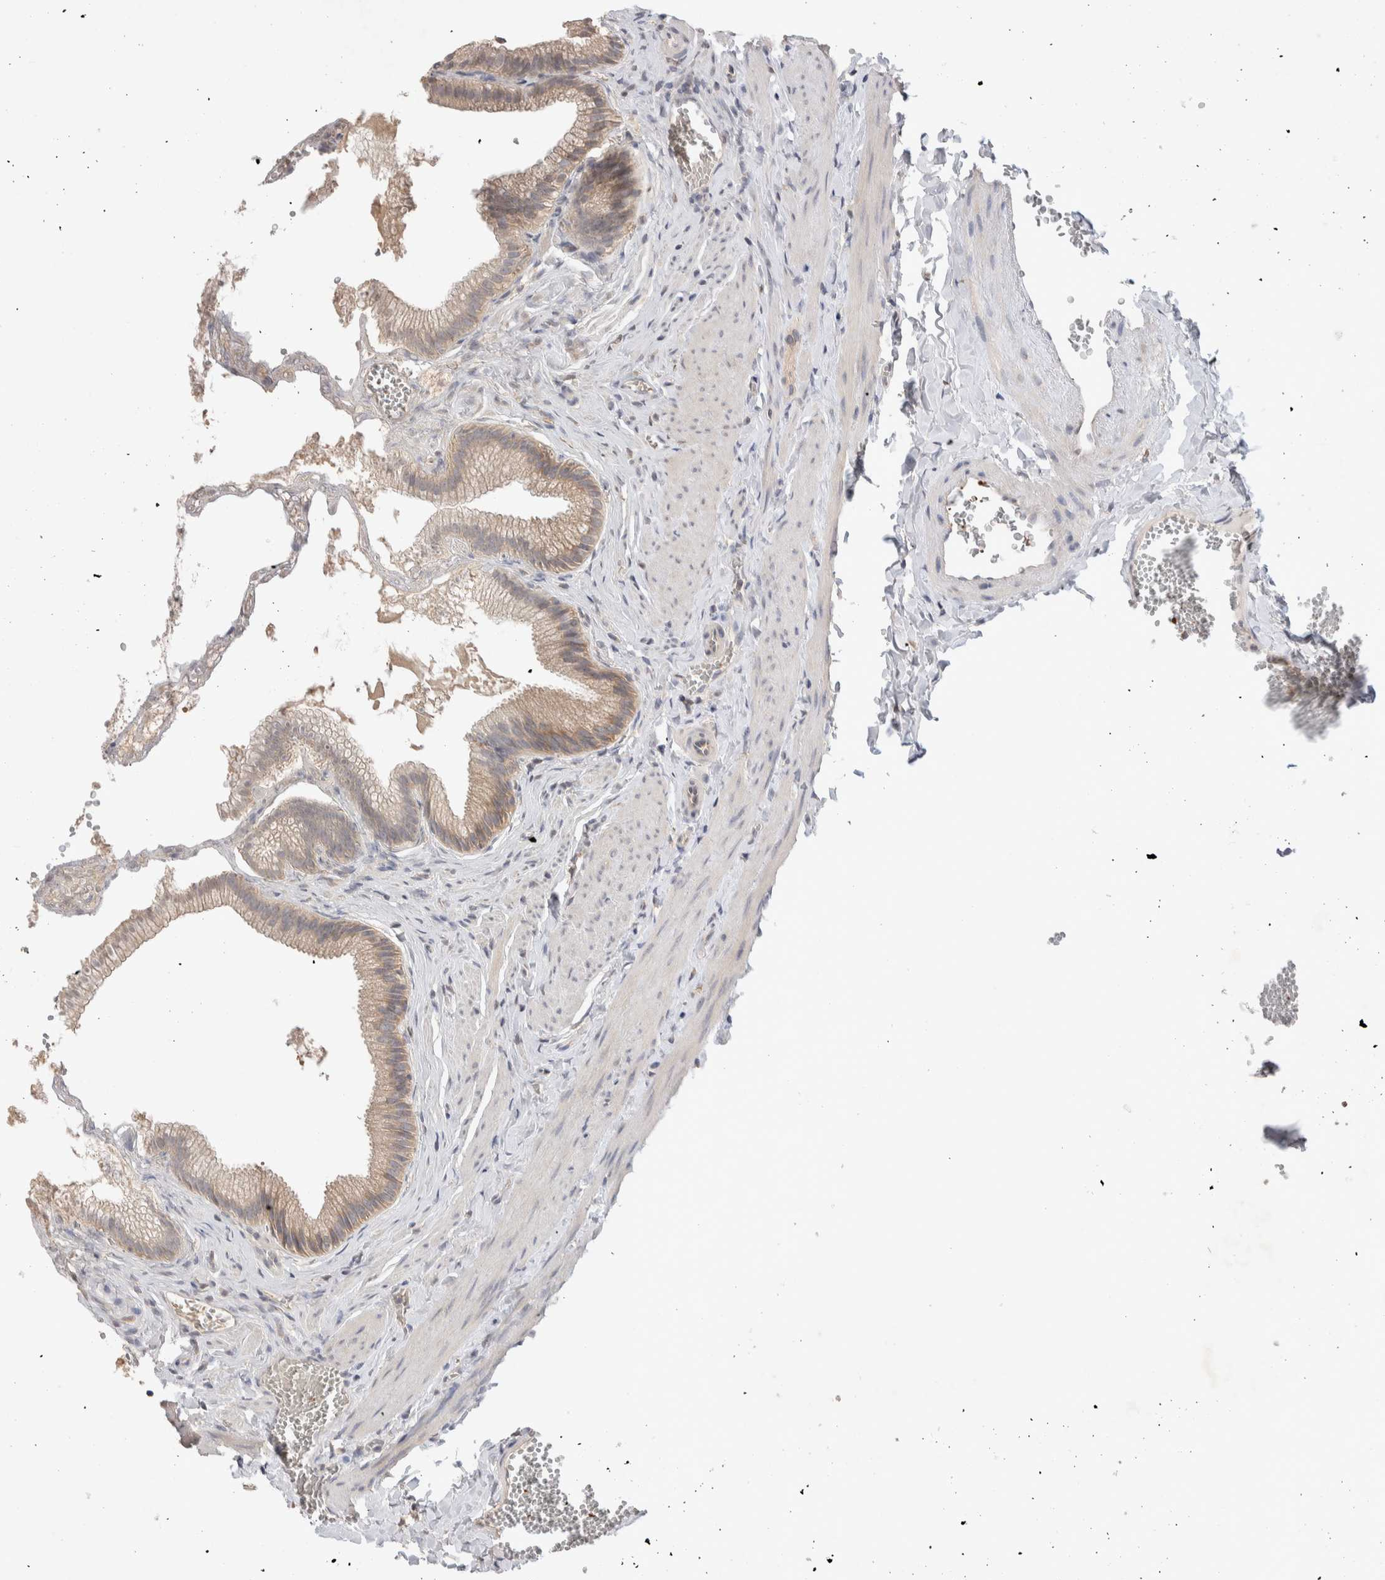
{"staining": {"intensity": "moderate", "quantity": ">75%", "location": "cytoplasmic/membranous"}, "tissue": "gallbladder", "cell_type": "Glandular cells", "image_type": "normal", "snomed": [{"axis": "morphology", "description": "Normal tissue, NOS"}, {"axis": "topography", "description": "Gallbladder"}], "caption": "Glandular cells exhibit medium levels of moderate cytoplasmic/membranous expression in approximately >75% of cells in unremarkable human gallbladder.", "gene": "DEPTOR", "patient": {"sex": "male", "age": 38}}